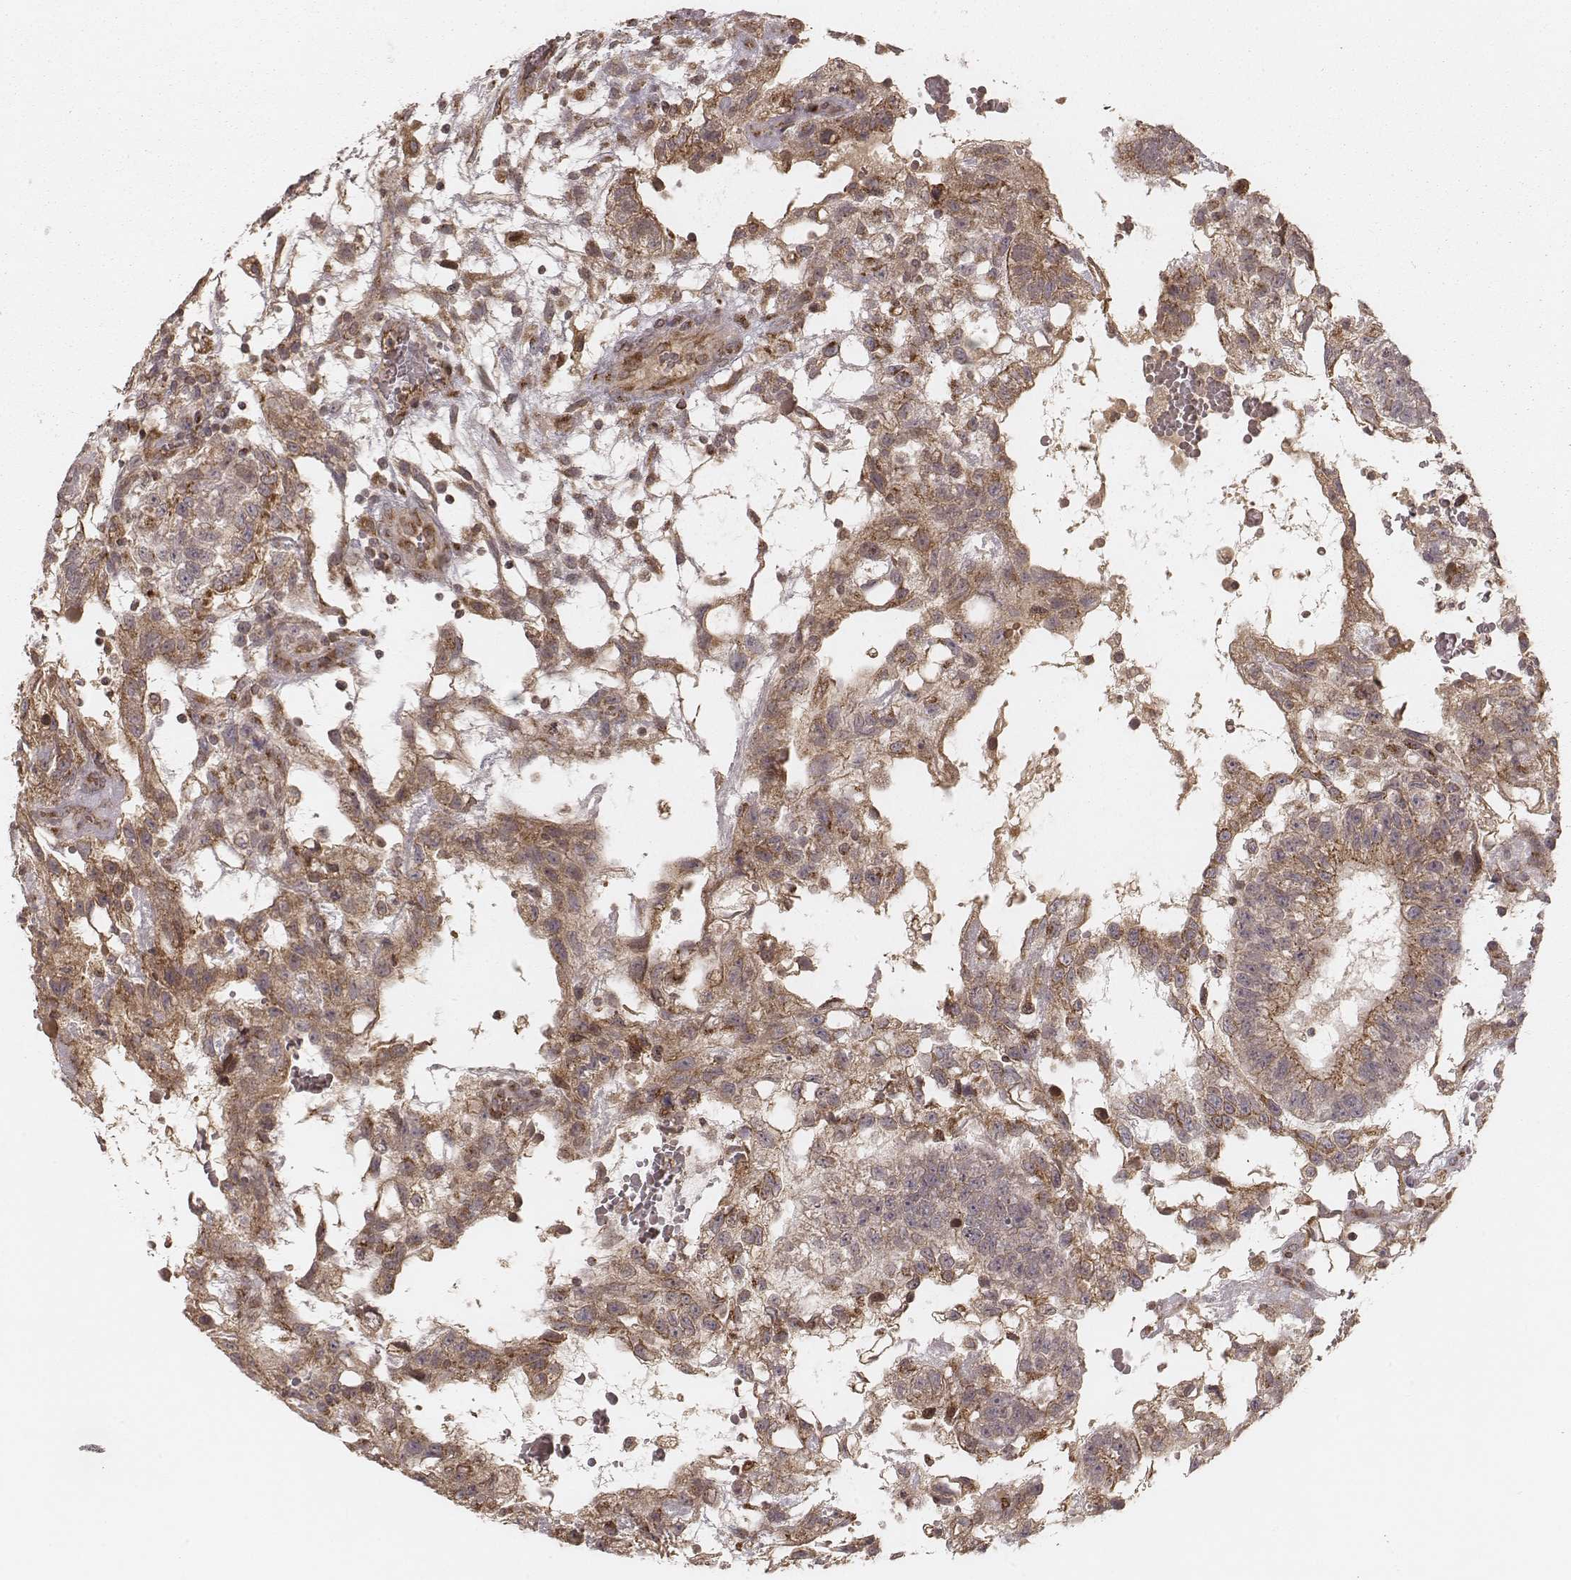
{"staining": {"intensity": "moderate", "quantity": ">75%", "location": "cytoplasmic/membranous"}, "tissue": "testis cancer", "cell_type": "Tumor cells", "image_type": "cancer", "snomed": [{"axis": "morphology", "description": "Carcinoma, Embryonal, NOS"}, {"axis": "topography", "description": "Testis"}], "caption": "Moderate cytoplasmic/membranous protein positivity is present in approximately >75% of tumor cells in embryonal carcinoma (testis).", "gene": "MYO19", "patient": {"sex": "male", "age": 32}}